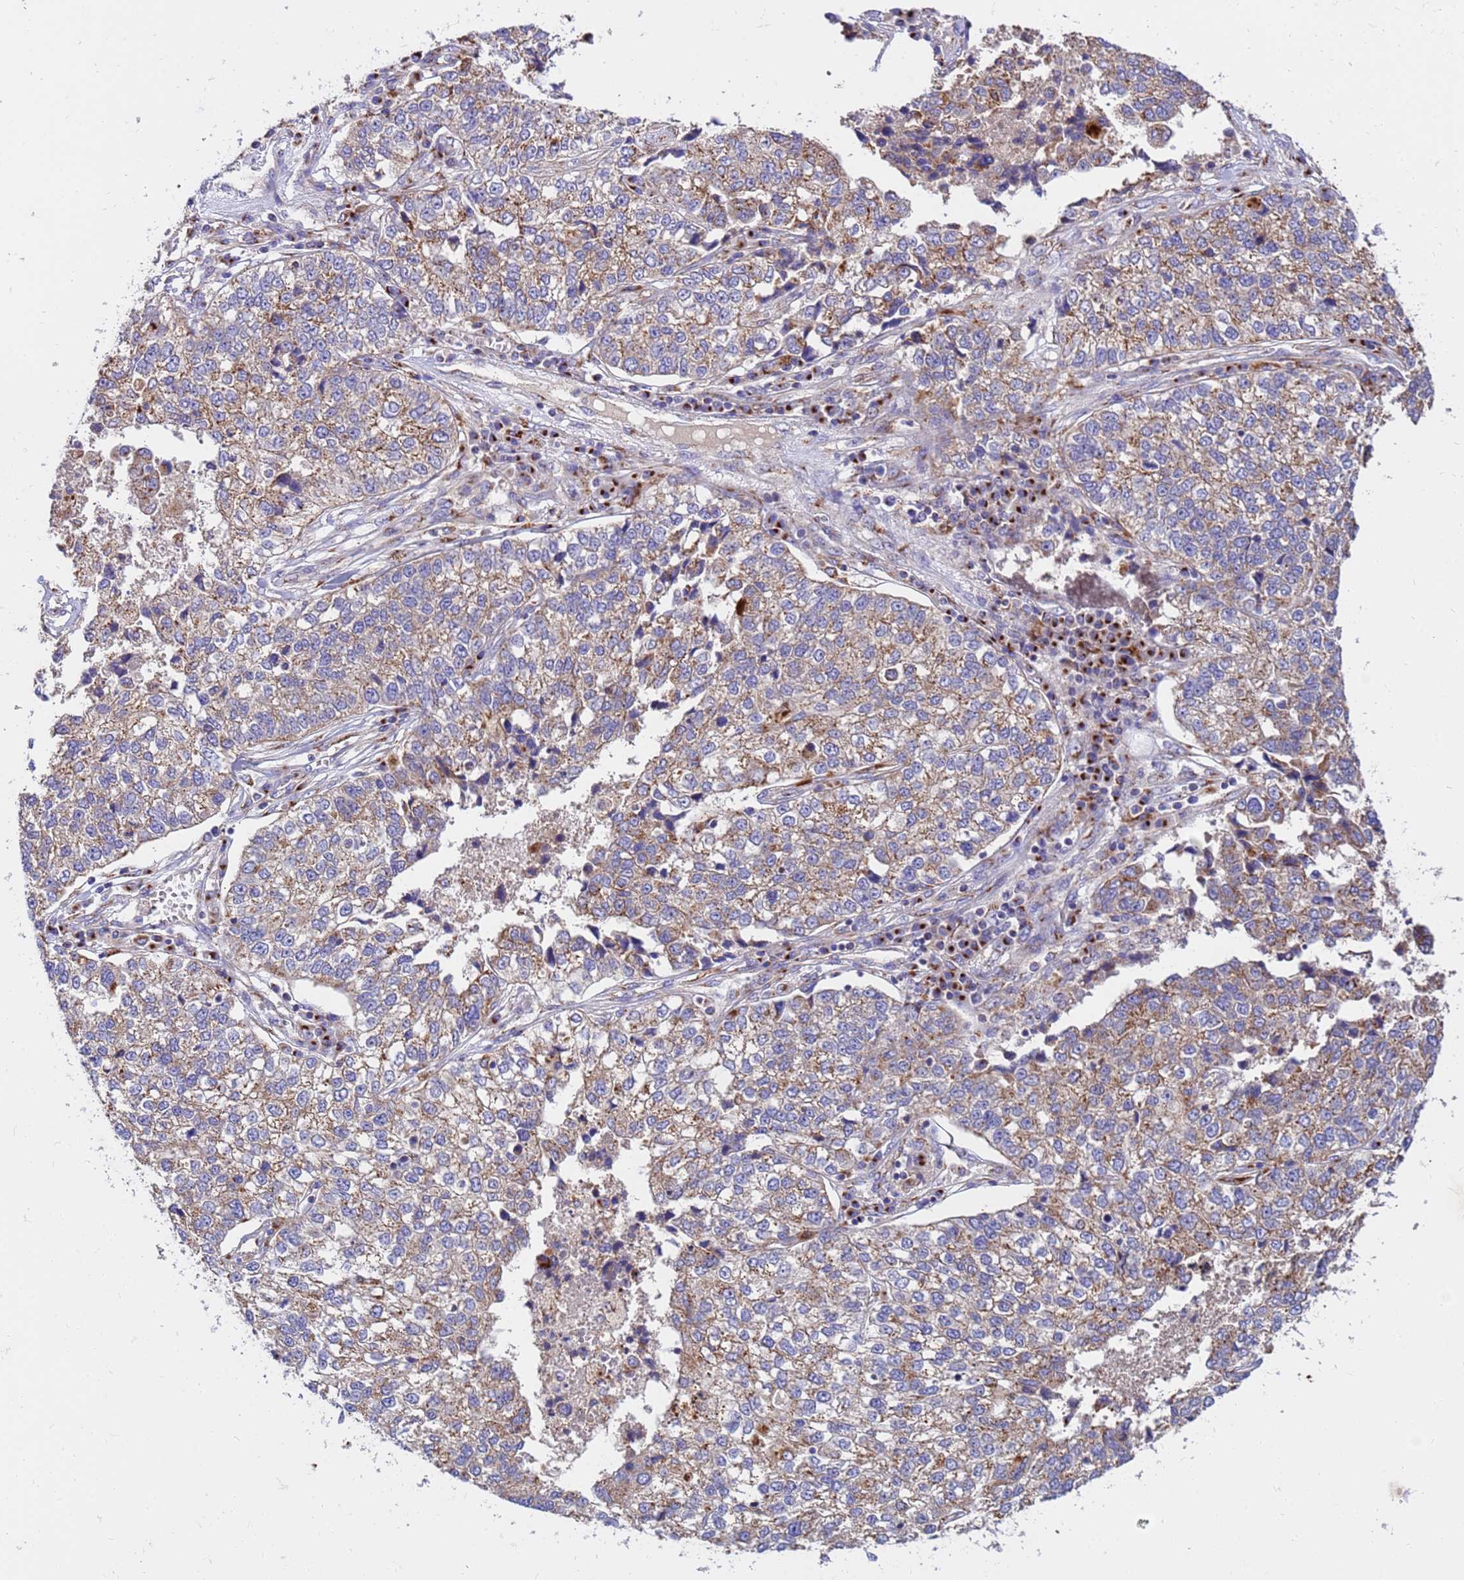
{"staining": {"intensity": "weak", "quantity": ">75%", "location": "cytoplasmic/membranous"}, "tissue": "lung cancer", "cell_type": "Tumor cells", "image_type": "cancer", "snomed": [{"axis": "morphology", "description": "Adenocarcinoma, NOS"}, {"axis": "topography", "description": "Lung"}], "caption": "The immunohistochemical stain highlights weak cytoplasmic/membranous expression in tumor cells of adenocarcinoma (lung) tissue.", "gene": "HPS3", "patient": {"sex": "male", "age": 49}}